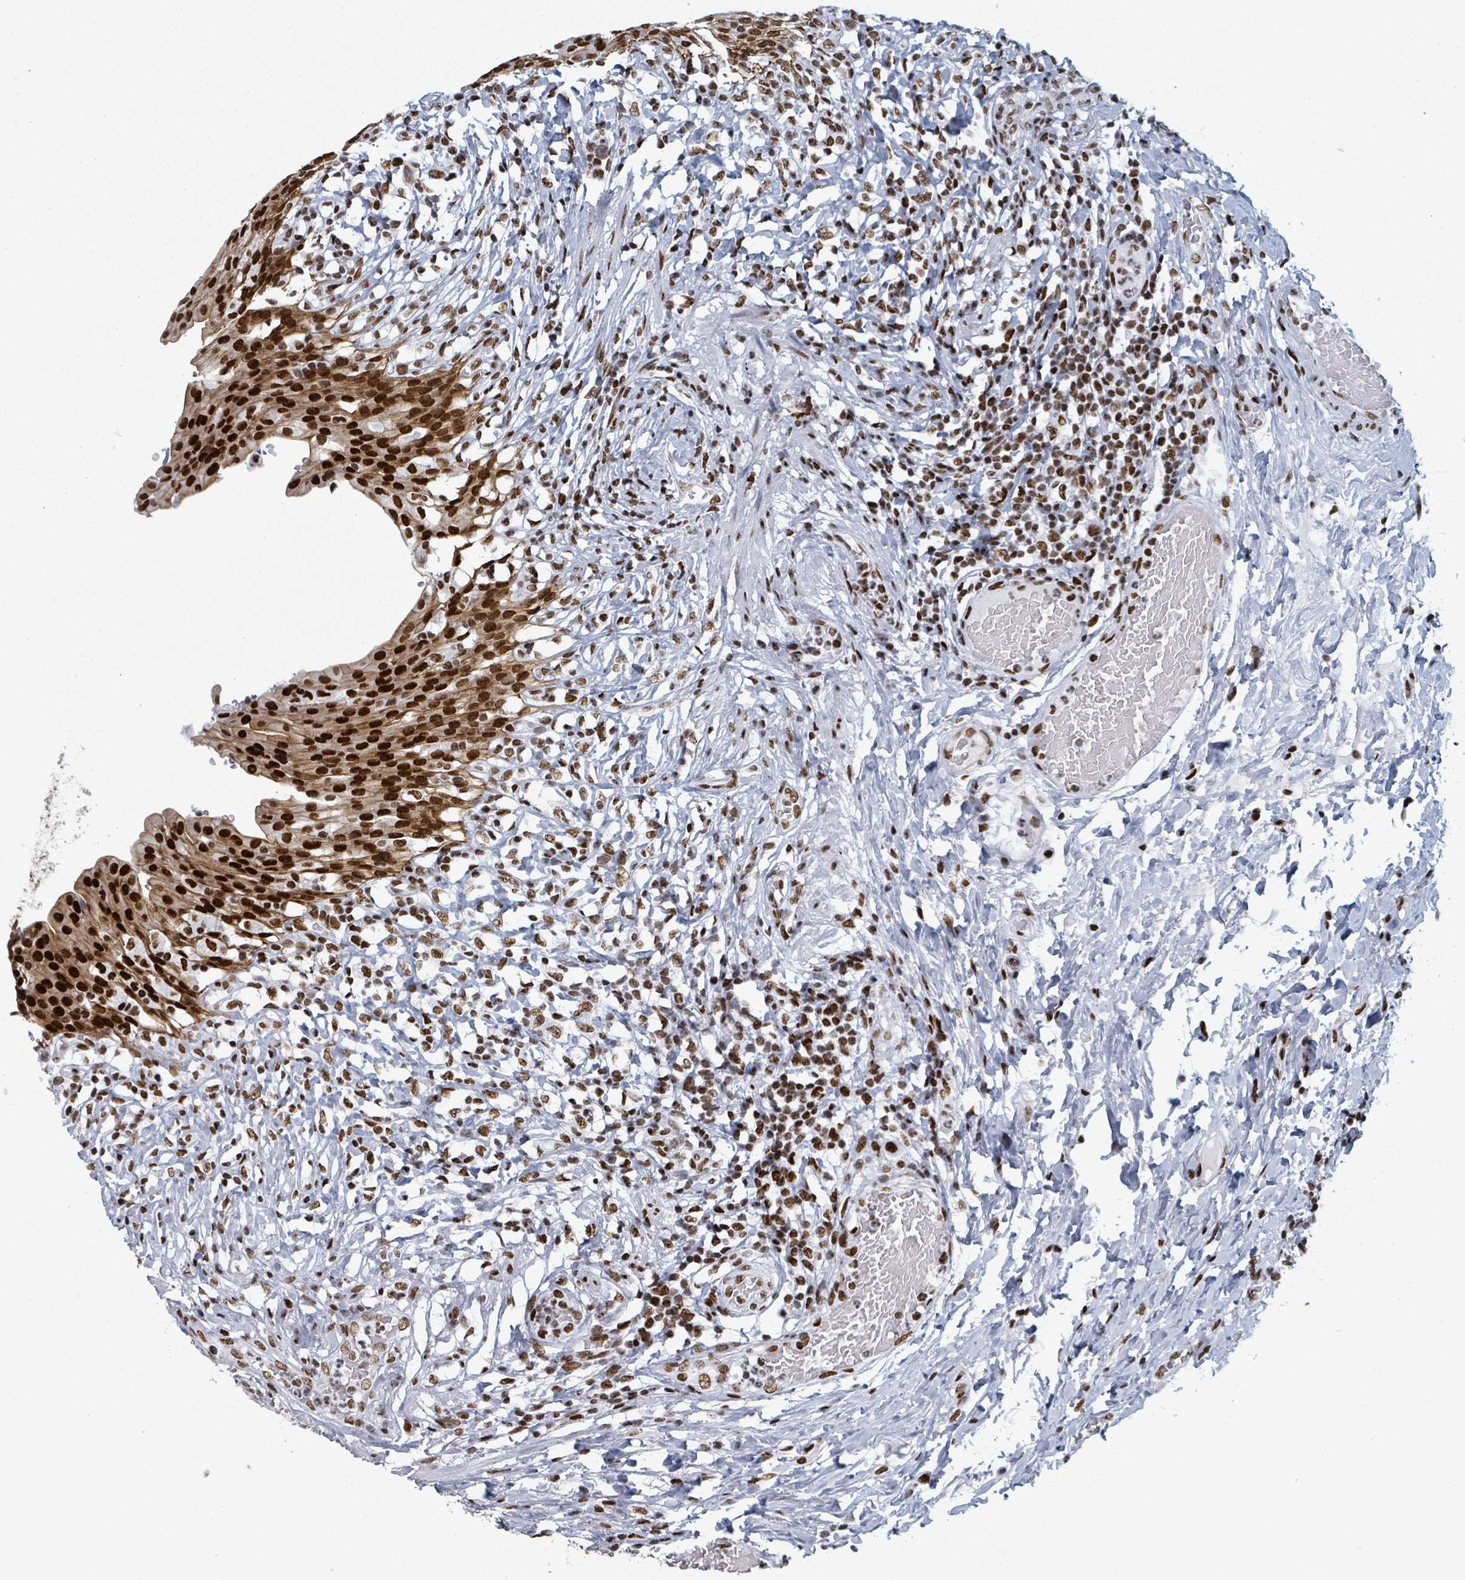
{"staining": {"intensity": "strong", "quantity": ">75%", "location": "nuclear"}, "tissue": "urinary bladder", "cell_type": "Urothelial cells", "image_type": "normal", "snomed": [{"axis": "morphology", "description": "Normal tissue, NOS"}, {"axis": "morphology", "description": "Inflammation, NOS"}, {"axis": "topography", "description": "Urinary bladder"}], "caption": "This is a micrograph of immunohistochemistry (IHC) staining of unremarkable urinary bladder, which shows strong staining in the nuclear of urothelial cells.", "gene": "DHX16", "patient": {"sex": "male", "age": 64}}